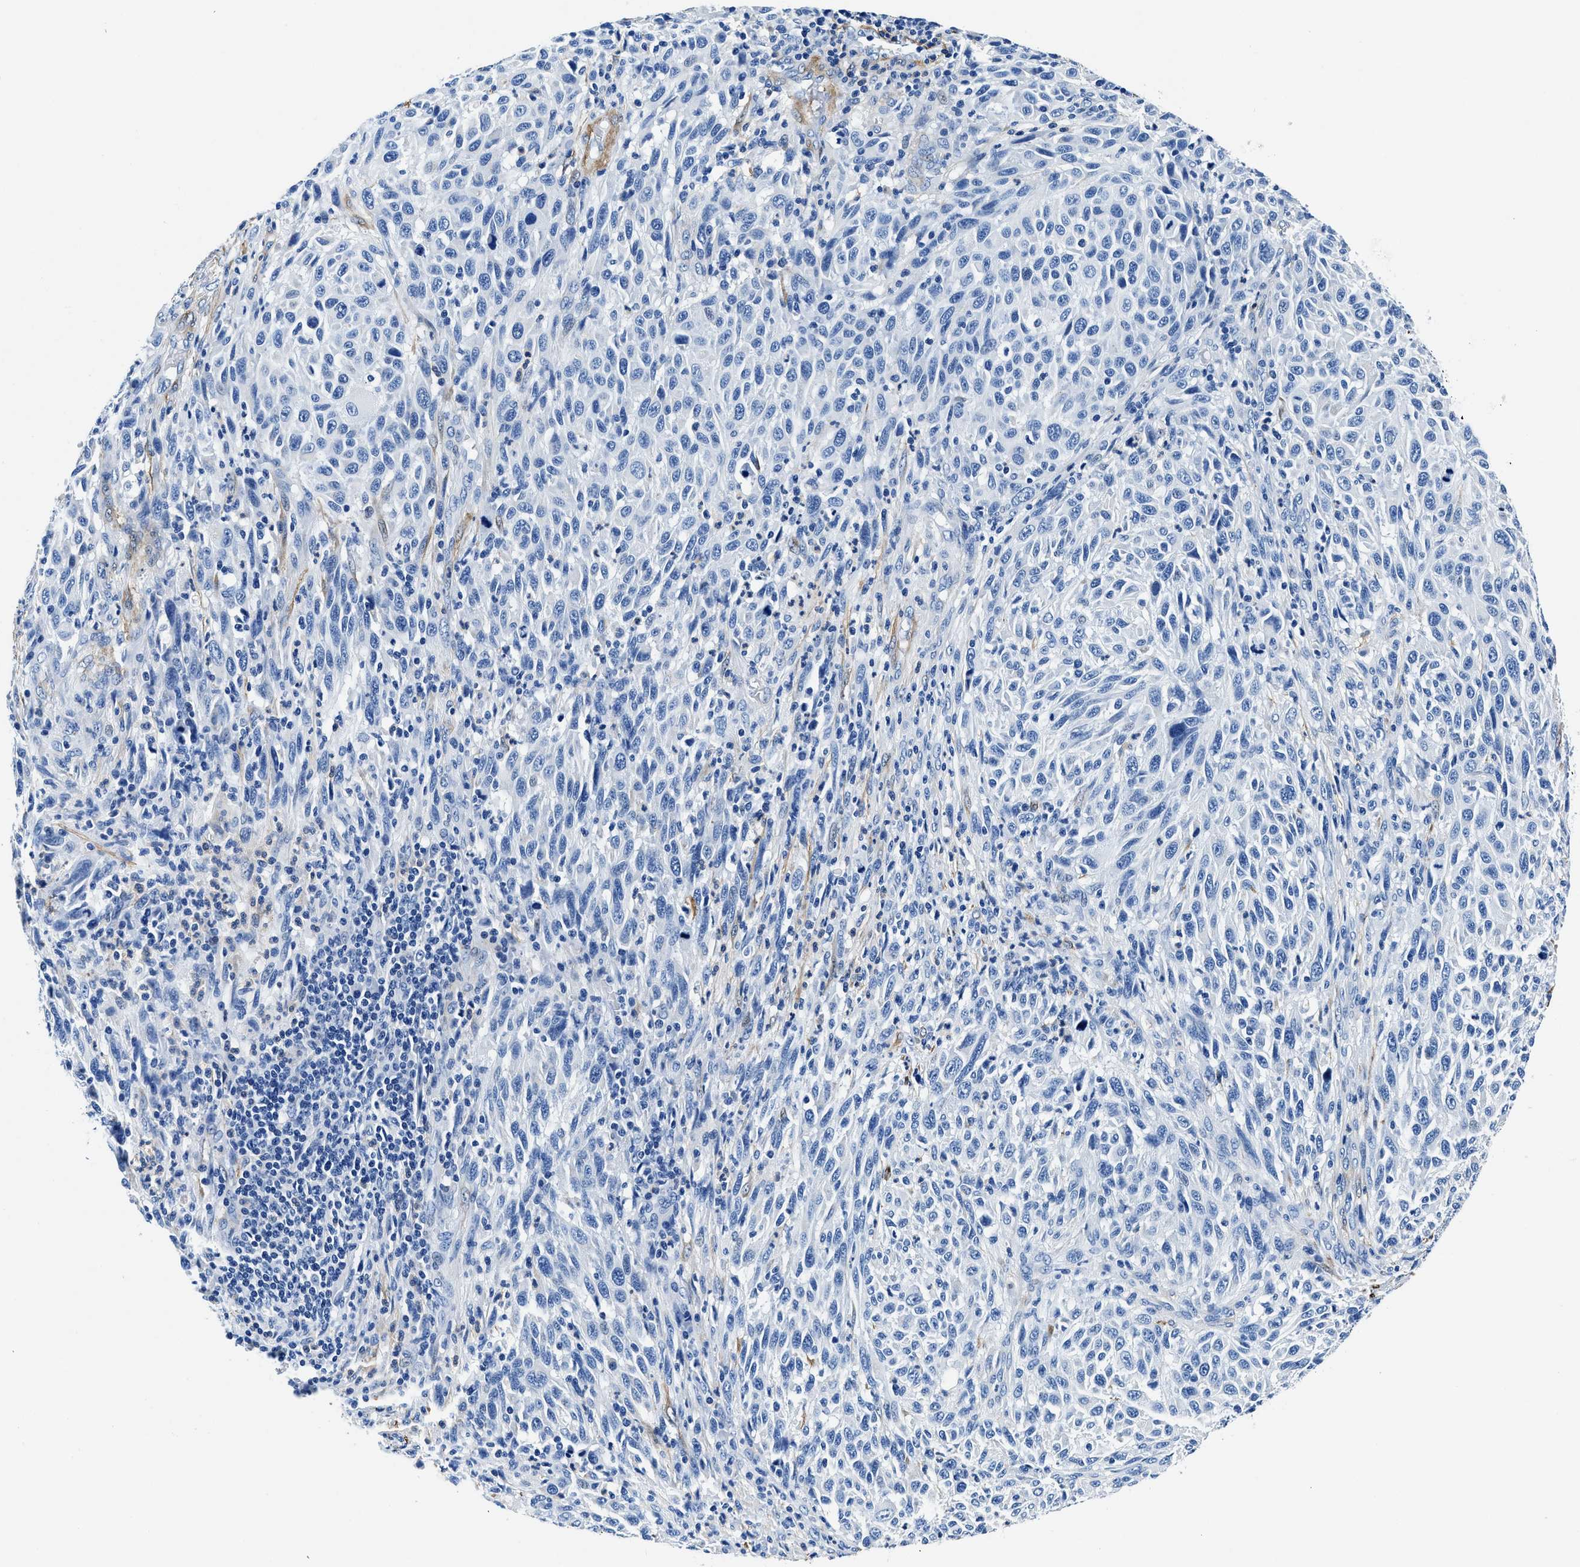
{"staining": {"intensity": "negative", "quantity": "none", "location": "none"}, "tissue": "melanoma", "cell_type": "Tumor cells", "image_type": "cancer", "snomed": [{"axis": "morphology", "description": "Malignant melanoma, Metastatic site"}, {"axis": "topography", "description": "Lymph node"}], "caption": "Immunohistochemical staining of melanoma shows no significant expression in tumor cells. (DAB immunohistochemistry (IHC), high magnification).", "gene": "TEX261", "patient": {"sex": "male", "age": 61}}